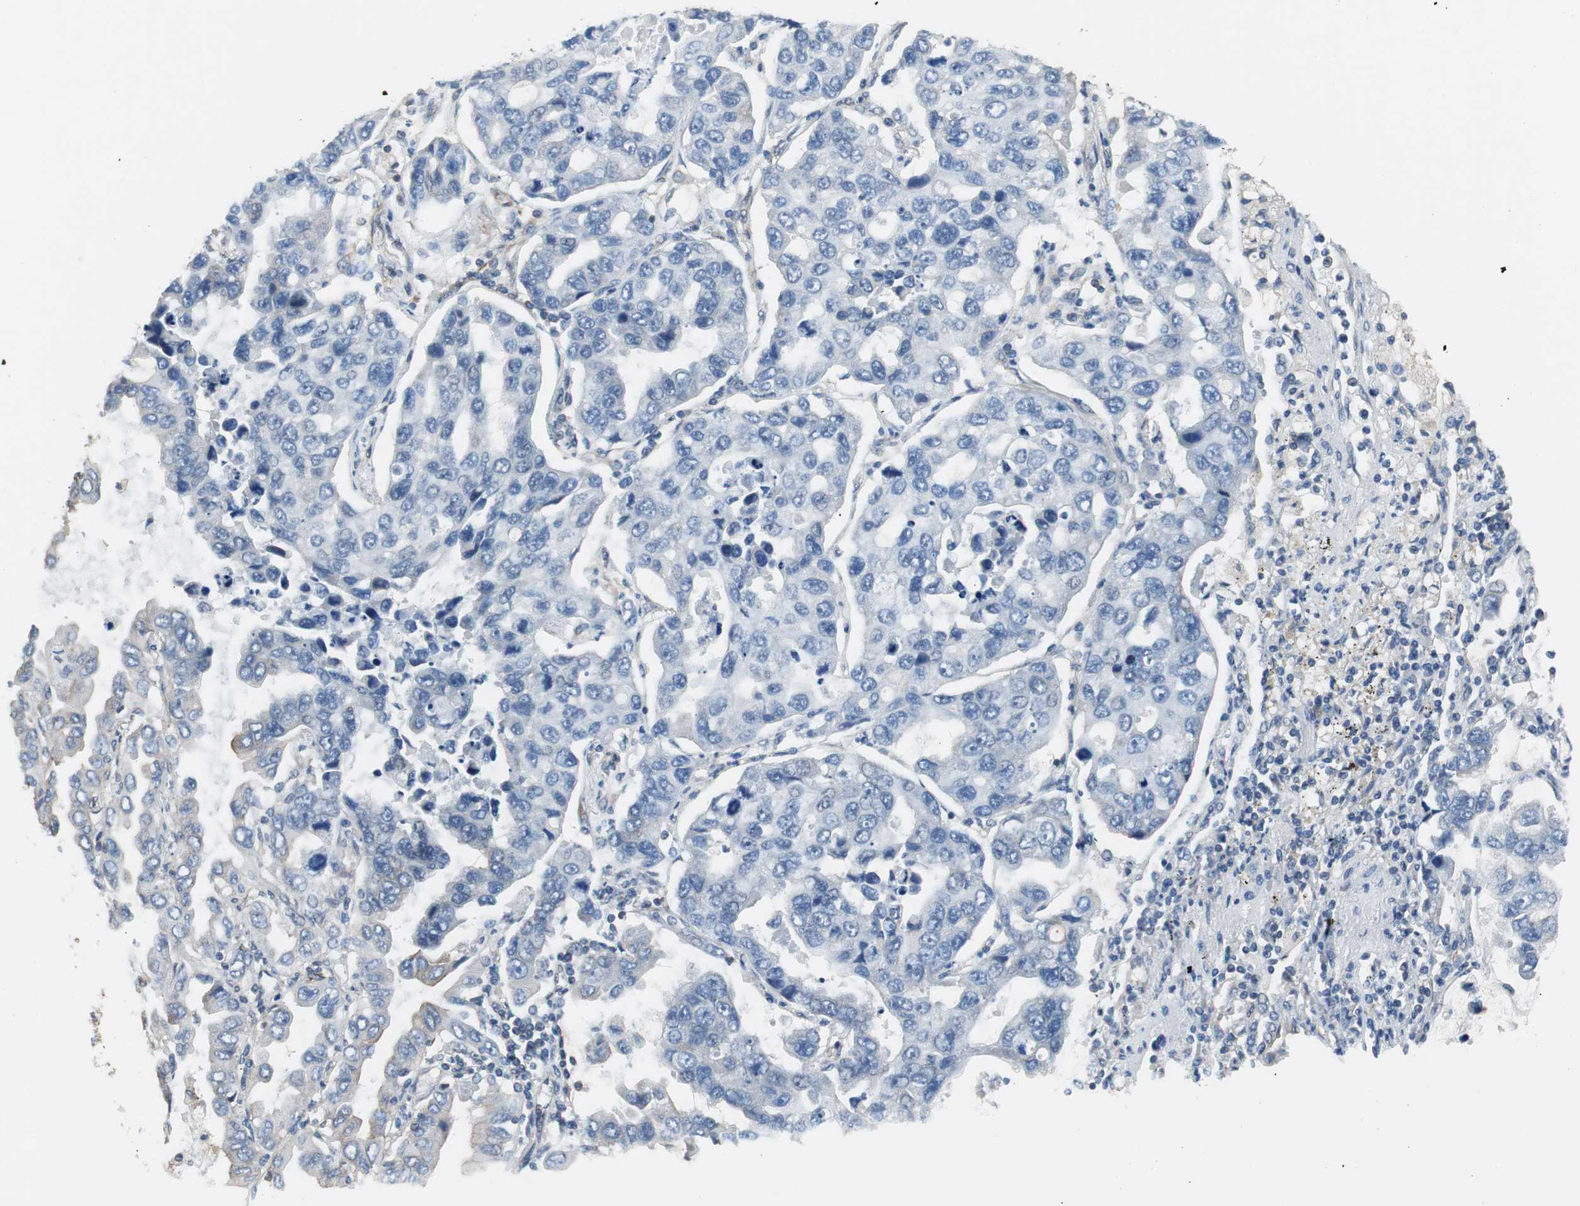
{"staining": {"intensity": "negative", "quantity": "none", "location": "none"}, "tissue": "lung cancer", "cell_type": "Tumor cells", "image_type": "cancer", "snomed": [{"axis": "morphology", "description": "Adenocarcinoma, NOS"}, {"axis": "topography", "description": "Lung"}], "caption": "Tumor cells show no significant protein expression in lung adenocarcinoma.", "gene": "KIF3B", "patient": {"sex": "male", "age": 64}}